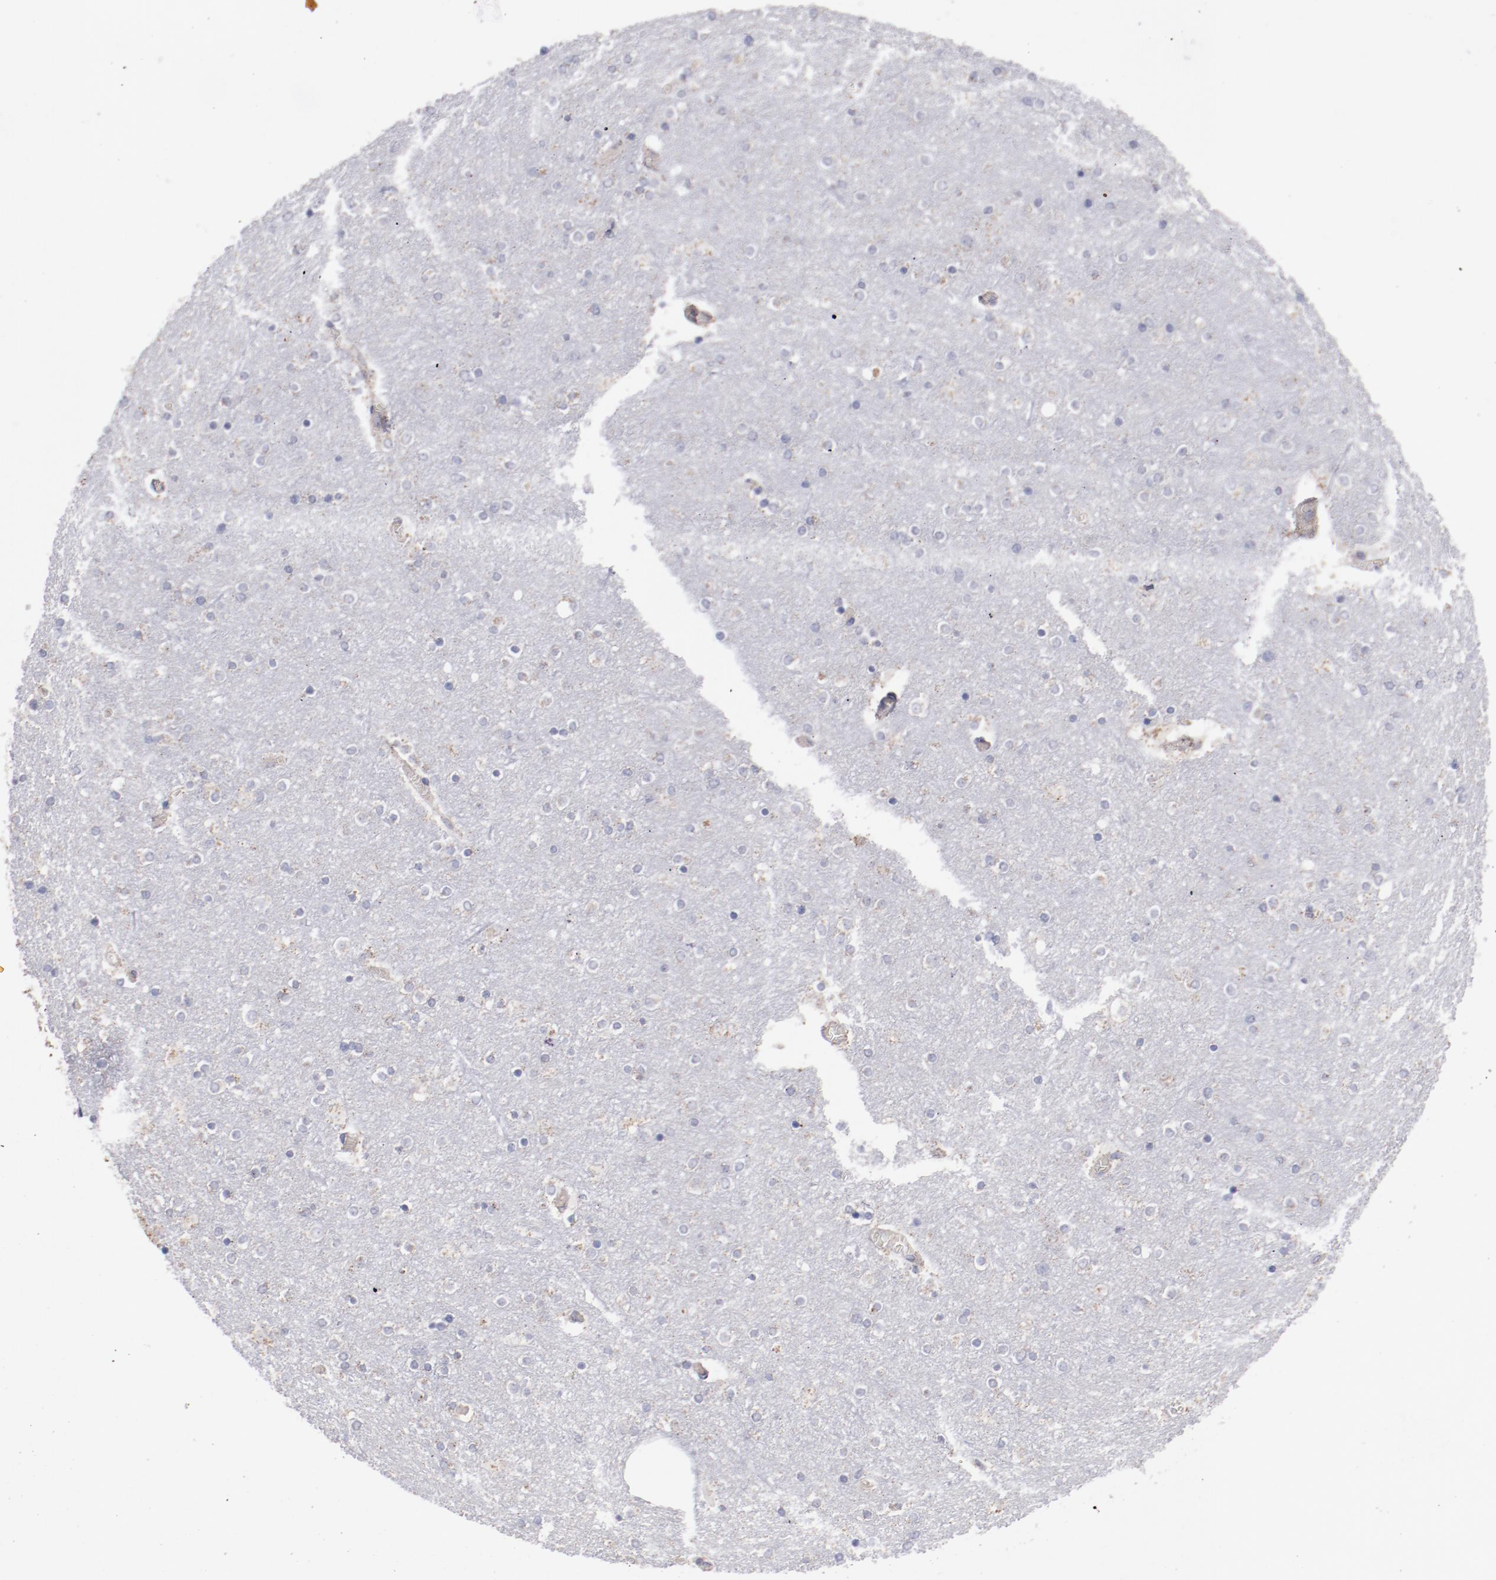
{"staining": {"intensity": "negative", "quantity": "none", "location": "none"}, "tissue": "cerebral cortex", "cell_type": "Endothelial cells", "image_type": "normal", "snomed": [{"axis": "morphology", "description": "Normal tissue, NOS"}, {"axis": "topography", "description": "Cerebral cortex"}], "caption": "Human cerebral cortex stained for a protein using immunohistochemistry reveals no staining in endothelial cells.", "gene": "FGR", "patient": {"sex": "female", "age": 54}}